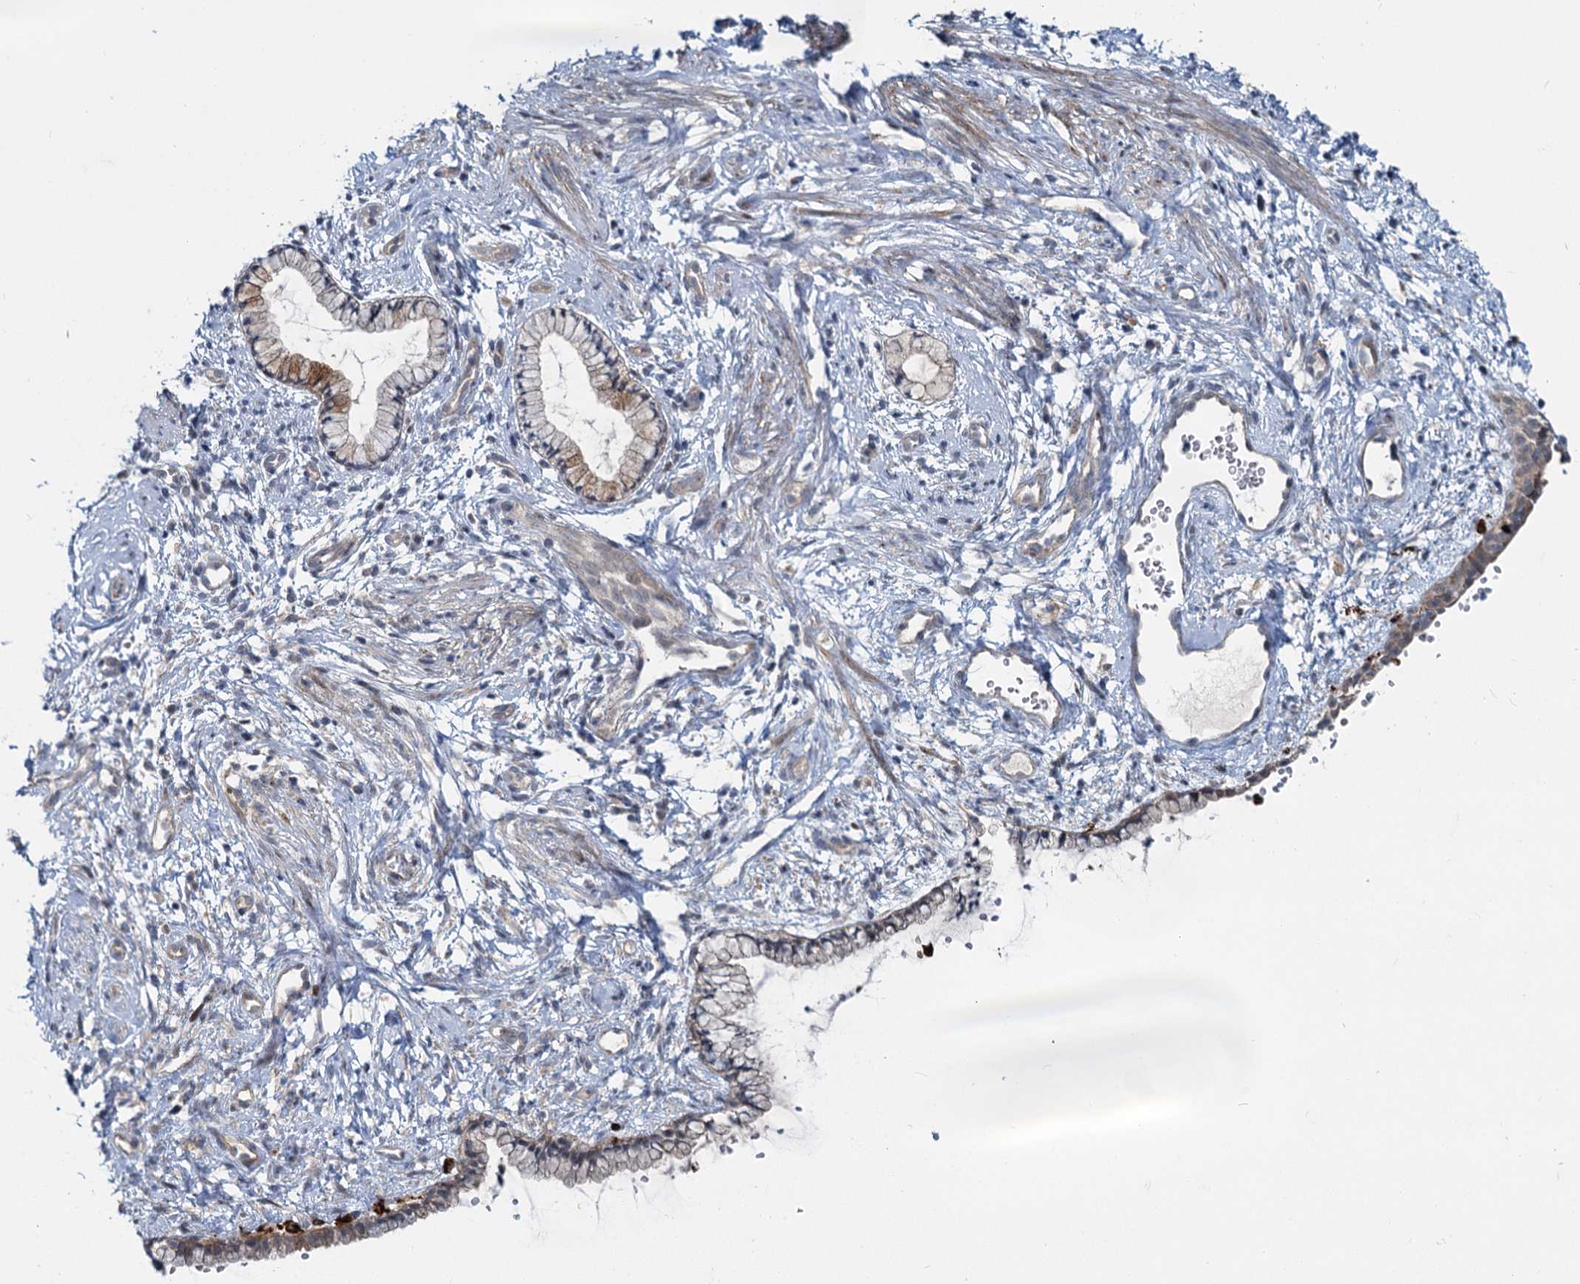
{"staining": {"intensity": "strong", "quantity": "25%-75%", "location": "cytoplasmic/membranous"}, "tissue": "cervix", "cell_type": "Glandular cells", "image_type": "normal", "snomed": [{"axis": "morphology", "description": "Normal tissue, NOS"}, {"axis": "topography", "description": "Cervix"}], "caption": "The image displays immunohistochemical staining of normal cervix. There is strong cytoplasmic/membranous positivity is appreciated in about 25%-75% of glandular cells. (Brightfield microscopy of DAB IHC at high magnification).", "gene": "ADCY2", "patient": {"sex": "female", "age": 57}}